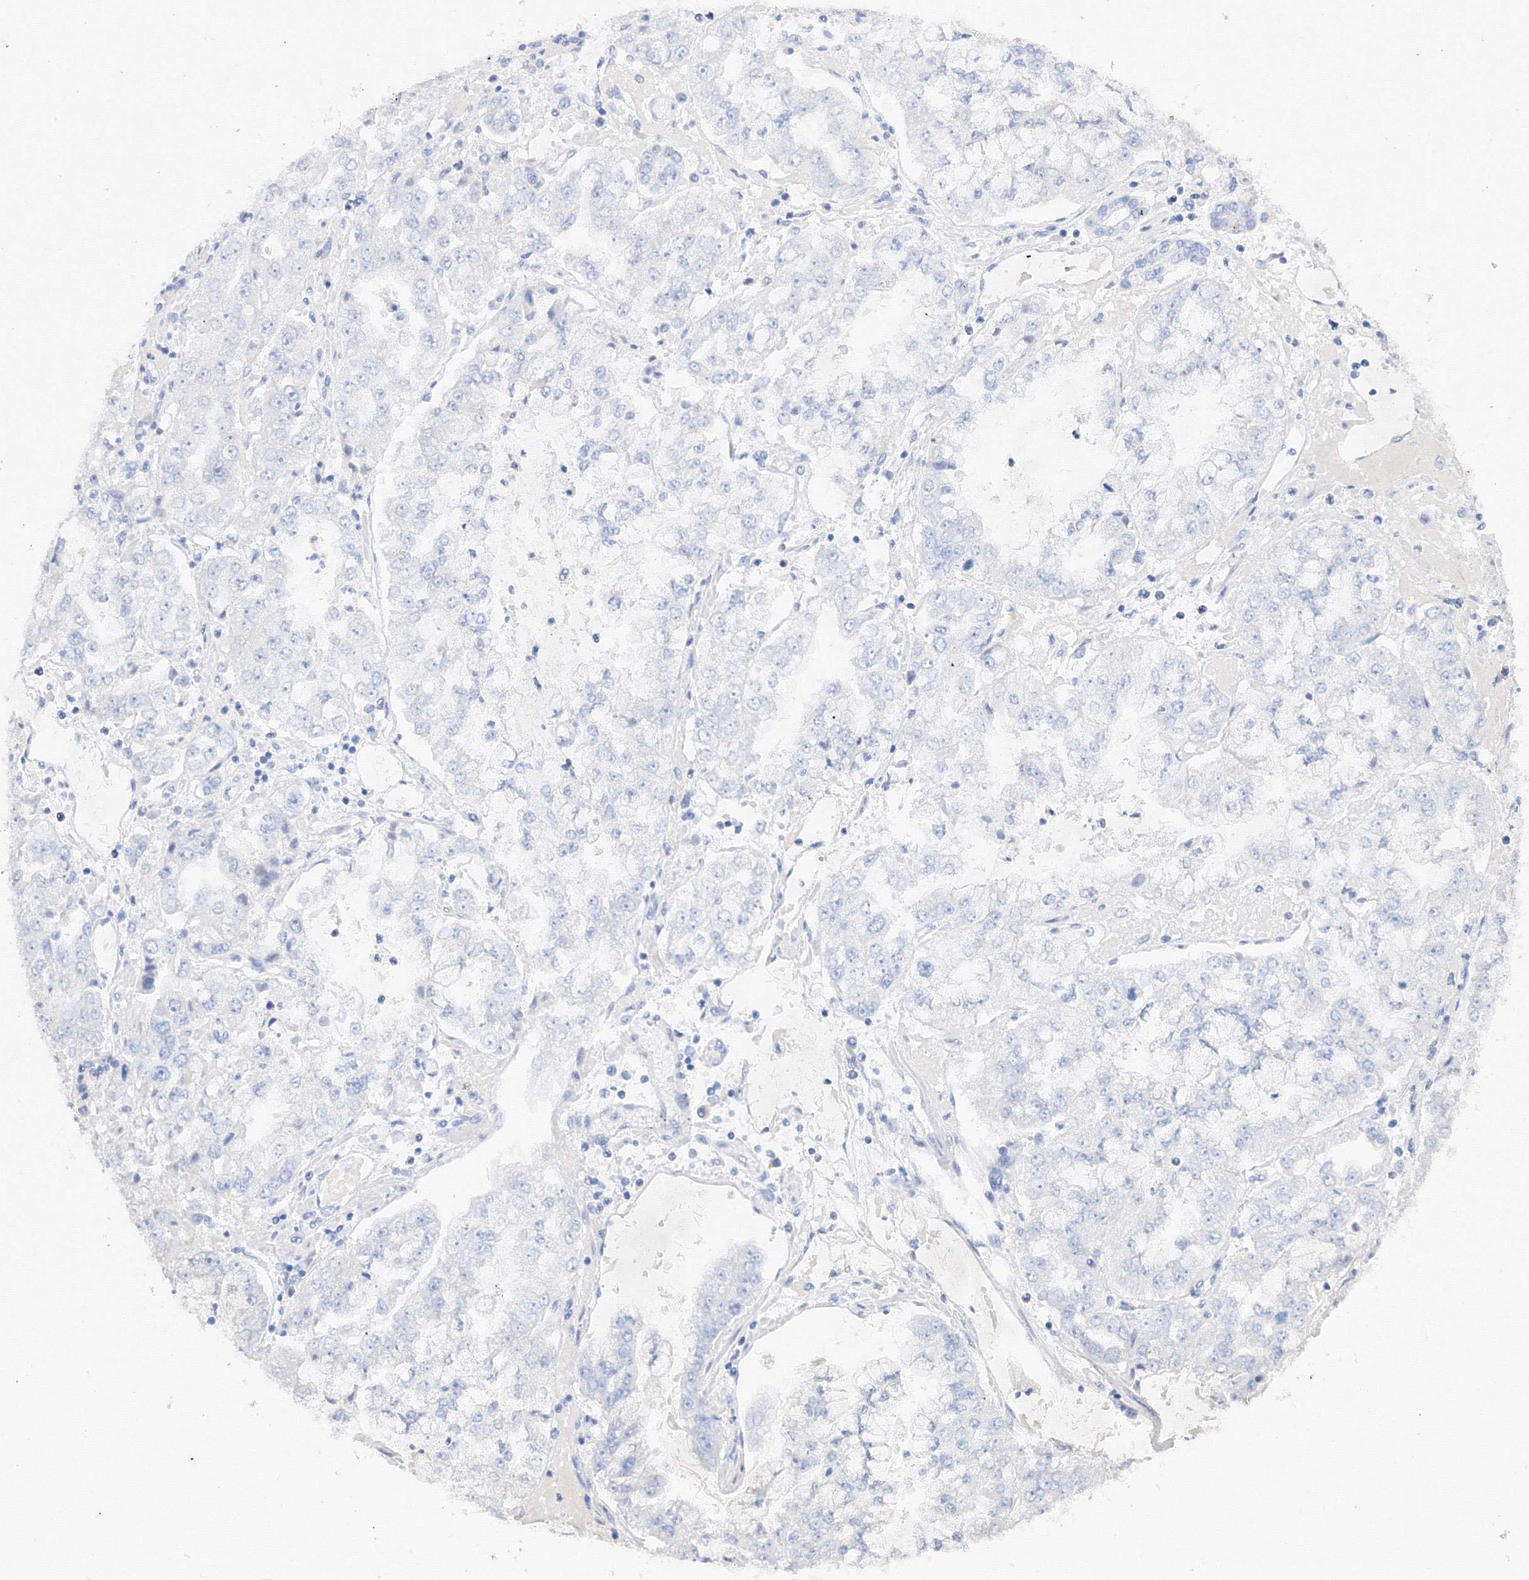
{"staining": {"intensity": "negative", "quantity": "none", "location": "none"}, "tissue": "stomach cancer", "cell_type": "Tumor cells", "image_type": "cancer", "snomed": [{"axis": "morphology", "description": "Adenocarcinoma, NOS"}, {"axis": "topography", "description": "Stomach"}], "caption": "IHC micrograph of human stomach adenocarcinoma stained for a protein (brown), which reveals no positivity in tumor cells.", "gene": "TAMM41", "patient": {"sex": "male", "age": 76}}